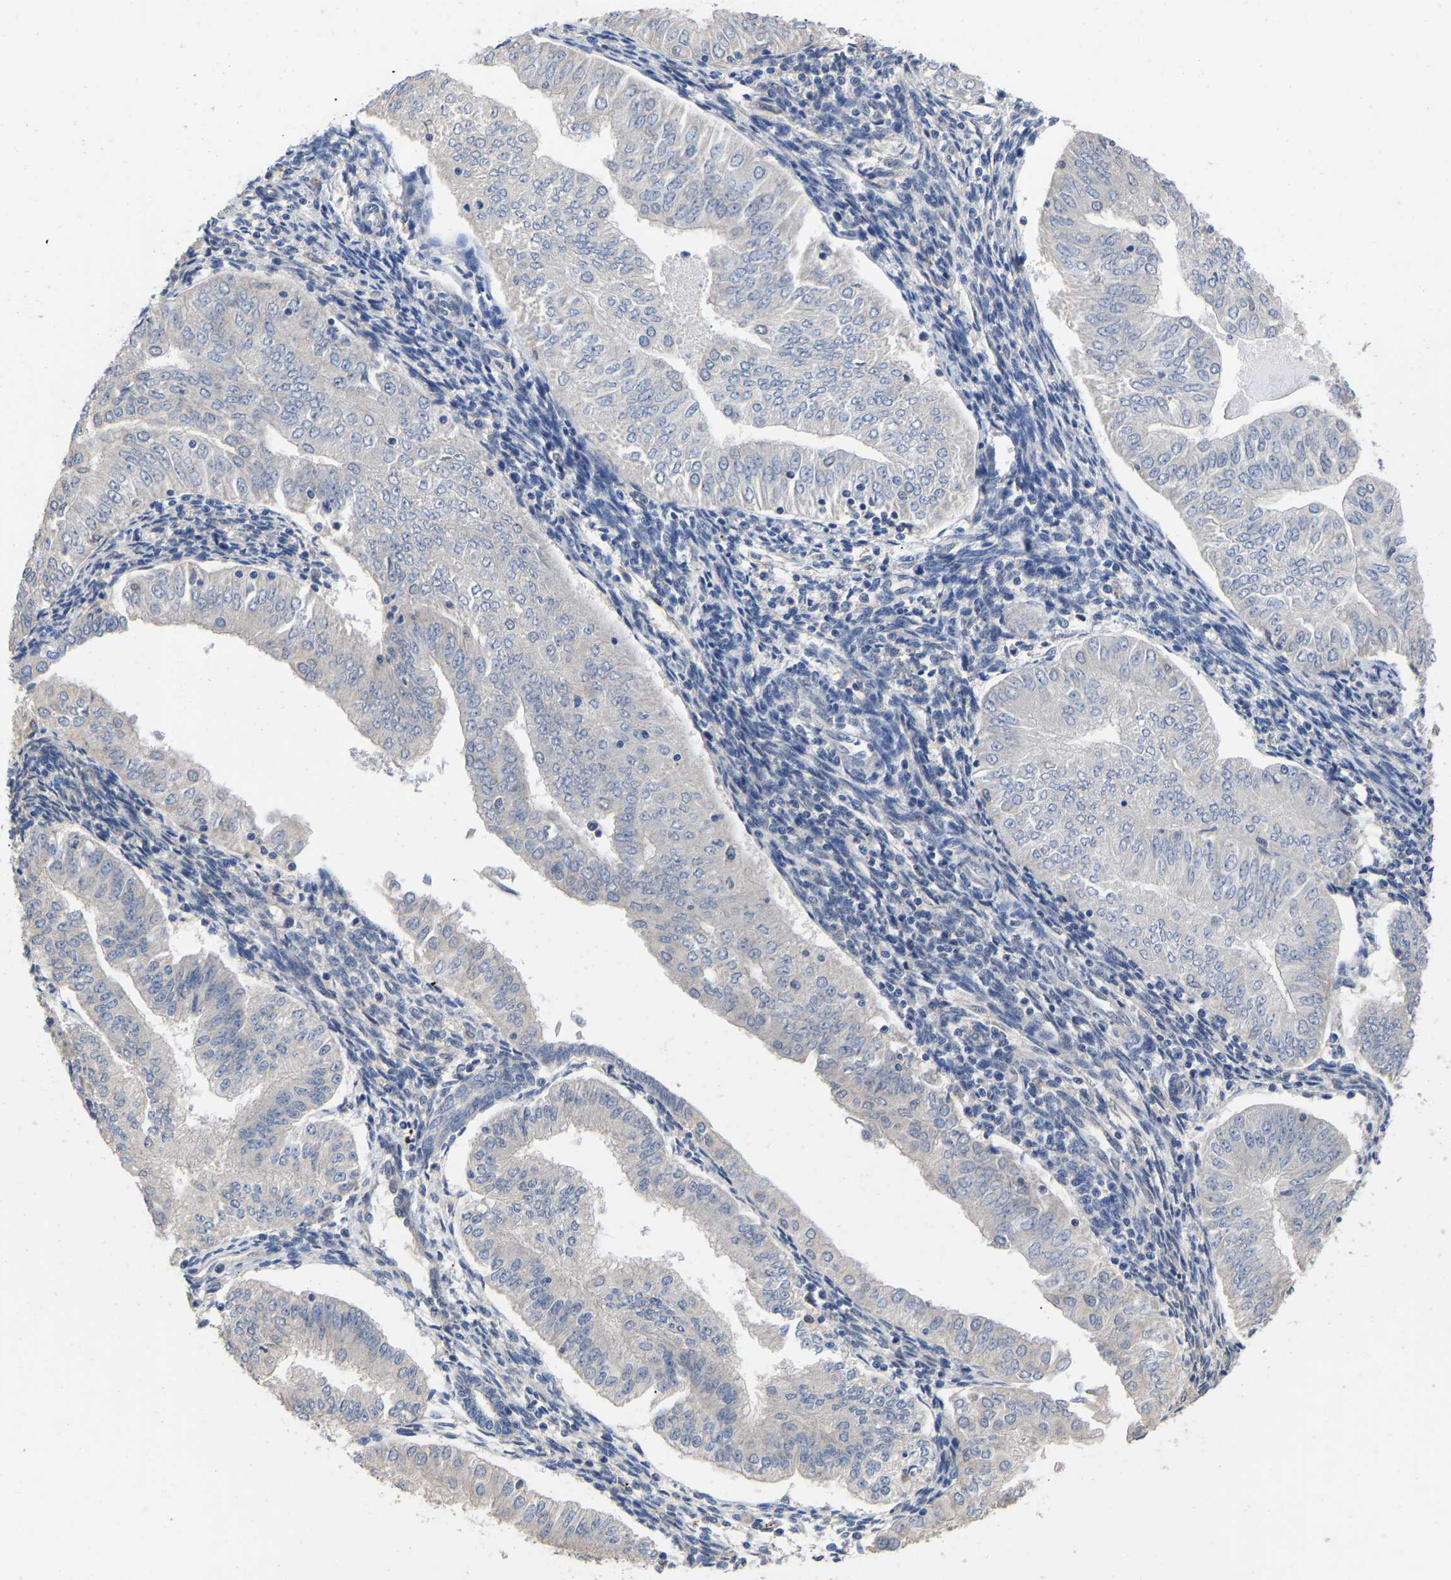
{"staining": {"intensity": "negative", "quantity": "none", "location": "none"}, "tissue": "endometrial cancer", "cell_type": "Tumor cells", "image_type": "cancer", "snomed": [{"axis": "morphology", "description": "Normal tissue, NOS"}, {"axis": "morphology", "description": "Adenocarcinoma, NOS"}, {"axis": "topography", "description": "Endometrium"}], "caption": "Immunohistochemical staining of endometrial adenocarcinoma displays no significant expression in tumor cells.", "gene": "QKI", "patient": {"sex": "female", "age": 53}}